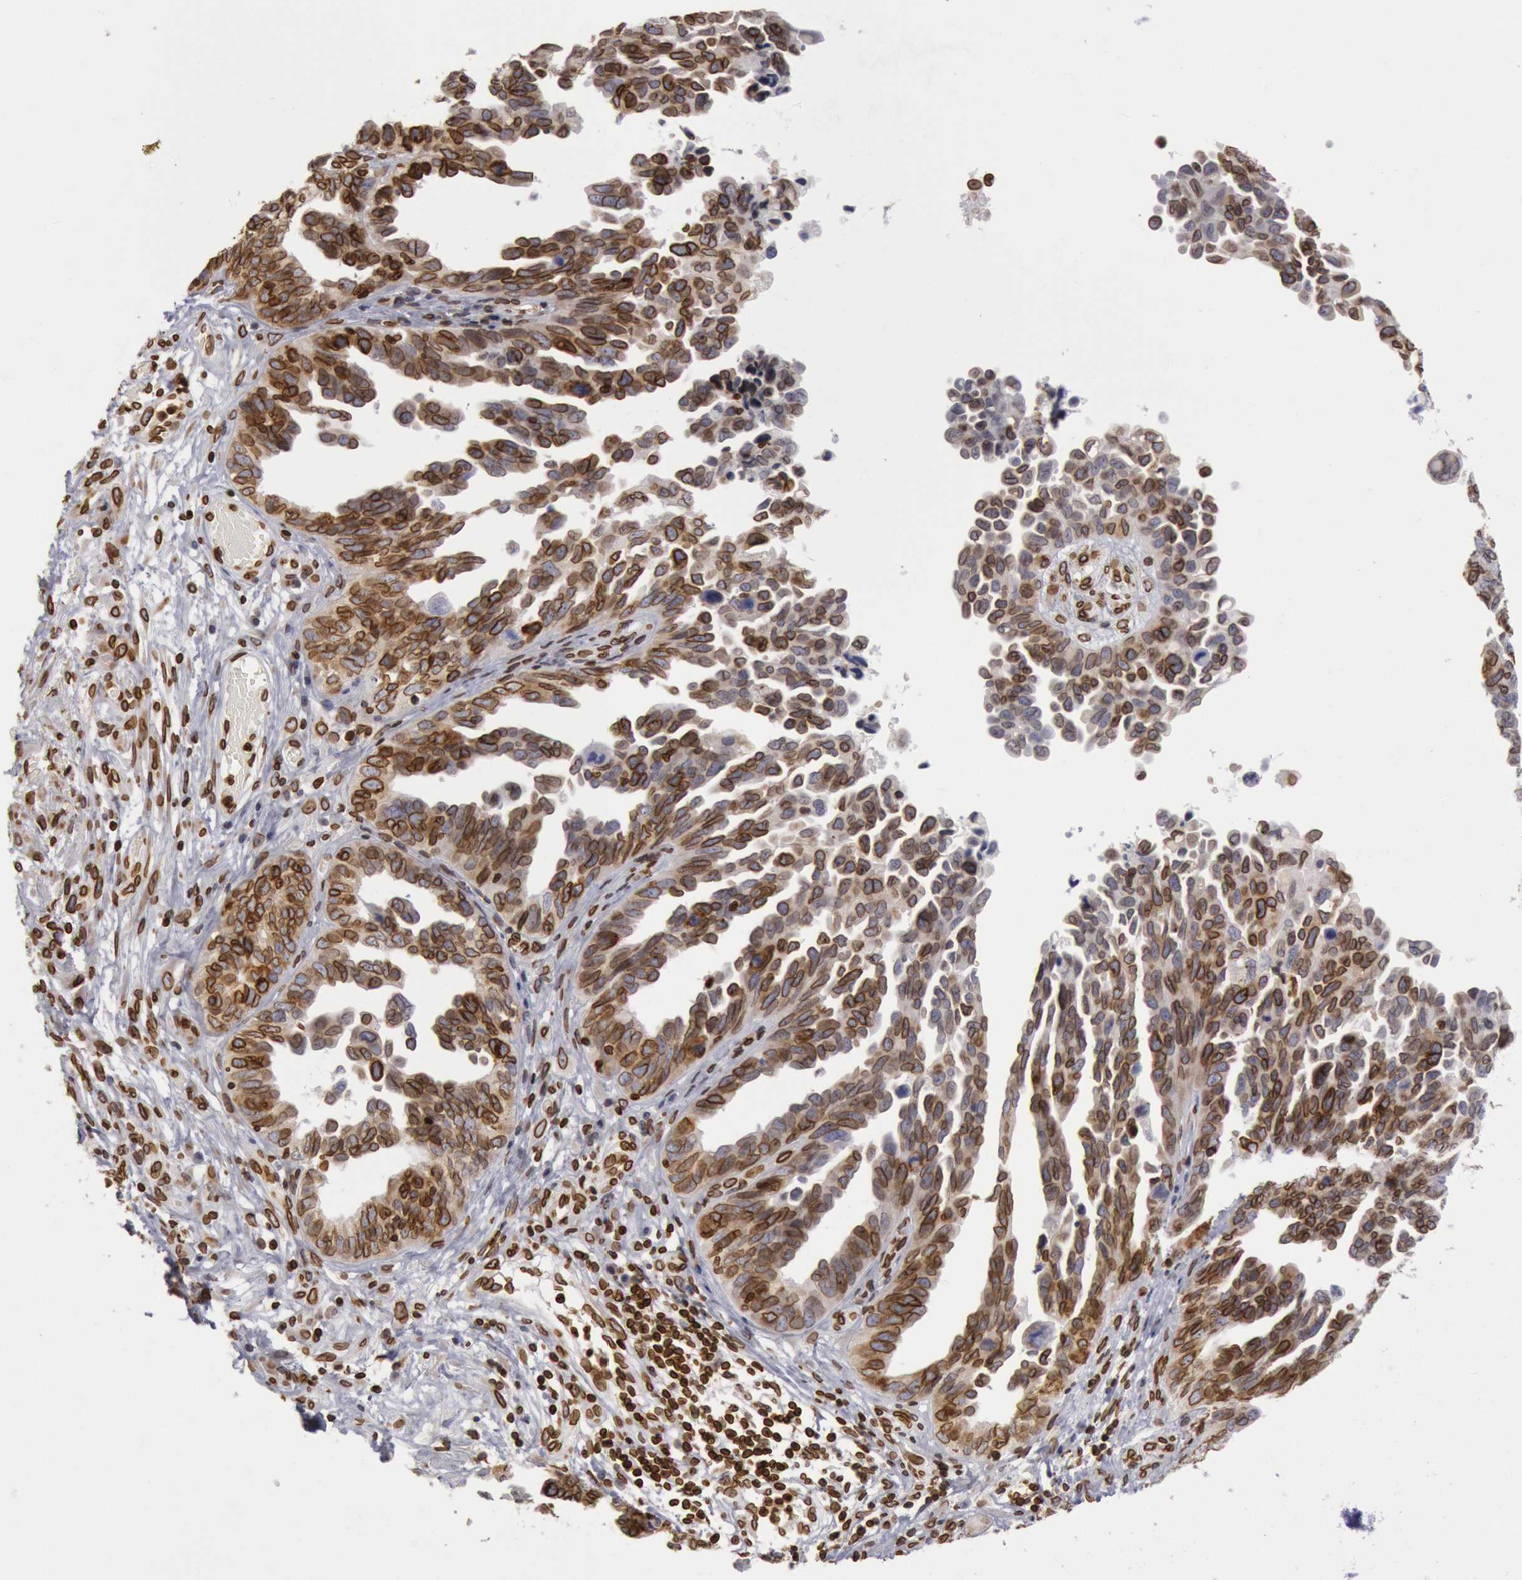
{"staining": {"intensity": "strong", "quantity": ">75%", "location": "nuclear"}, "tissue": "ovarian cancer", "cell_type": "Tumor cells", "image_type": "cancer", "snomed": [{"axis": "morphology", "description": "Cystadenocarcinoma, serous, NOS"}, {"axis": "topography", "description": "Ovary"}], "caption": "Immunohistochemical staining of serous cystadenocarcinoma (ovarian) demonstrates high levels of strong nuclear staining in approximately >75% of tumor cells.", "gene": "SUN2", "patient": {"sex": "female", "age": 64}}